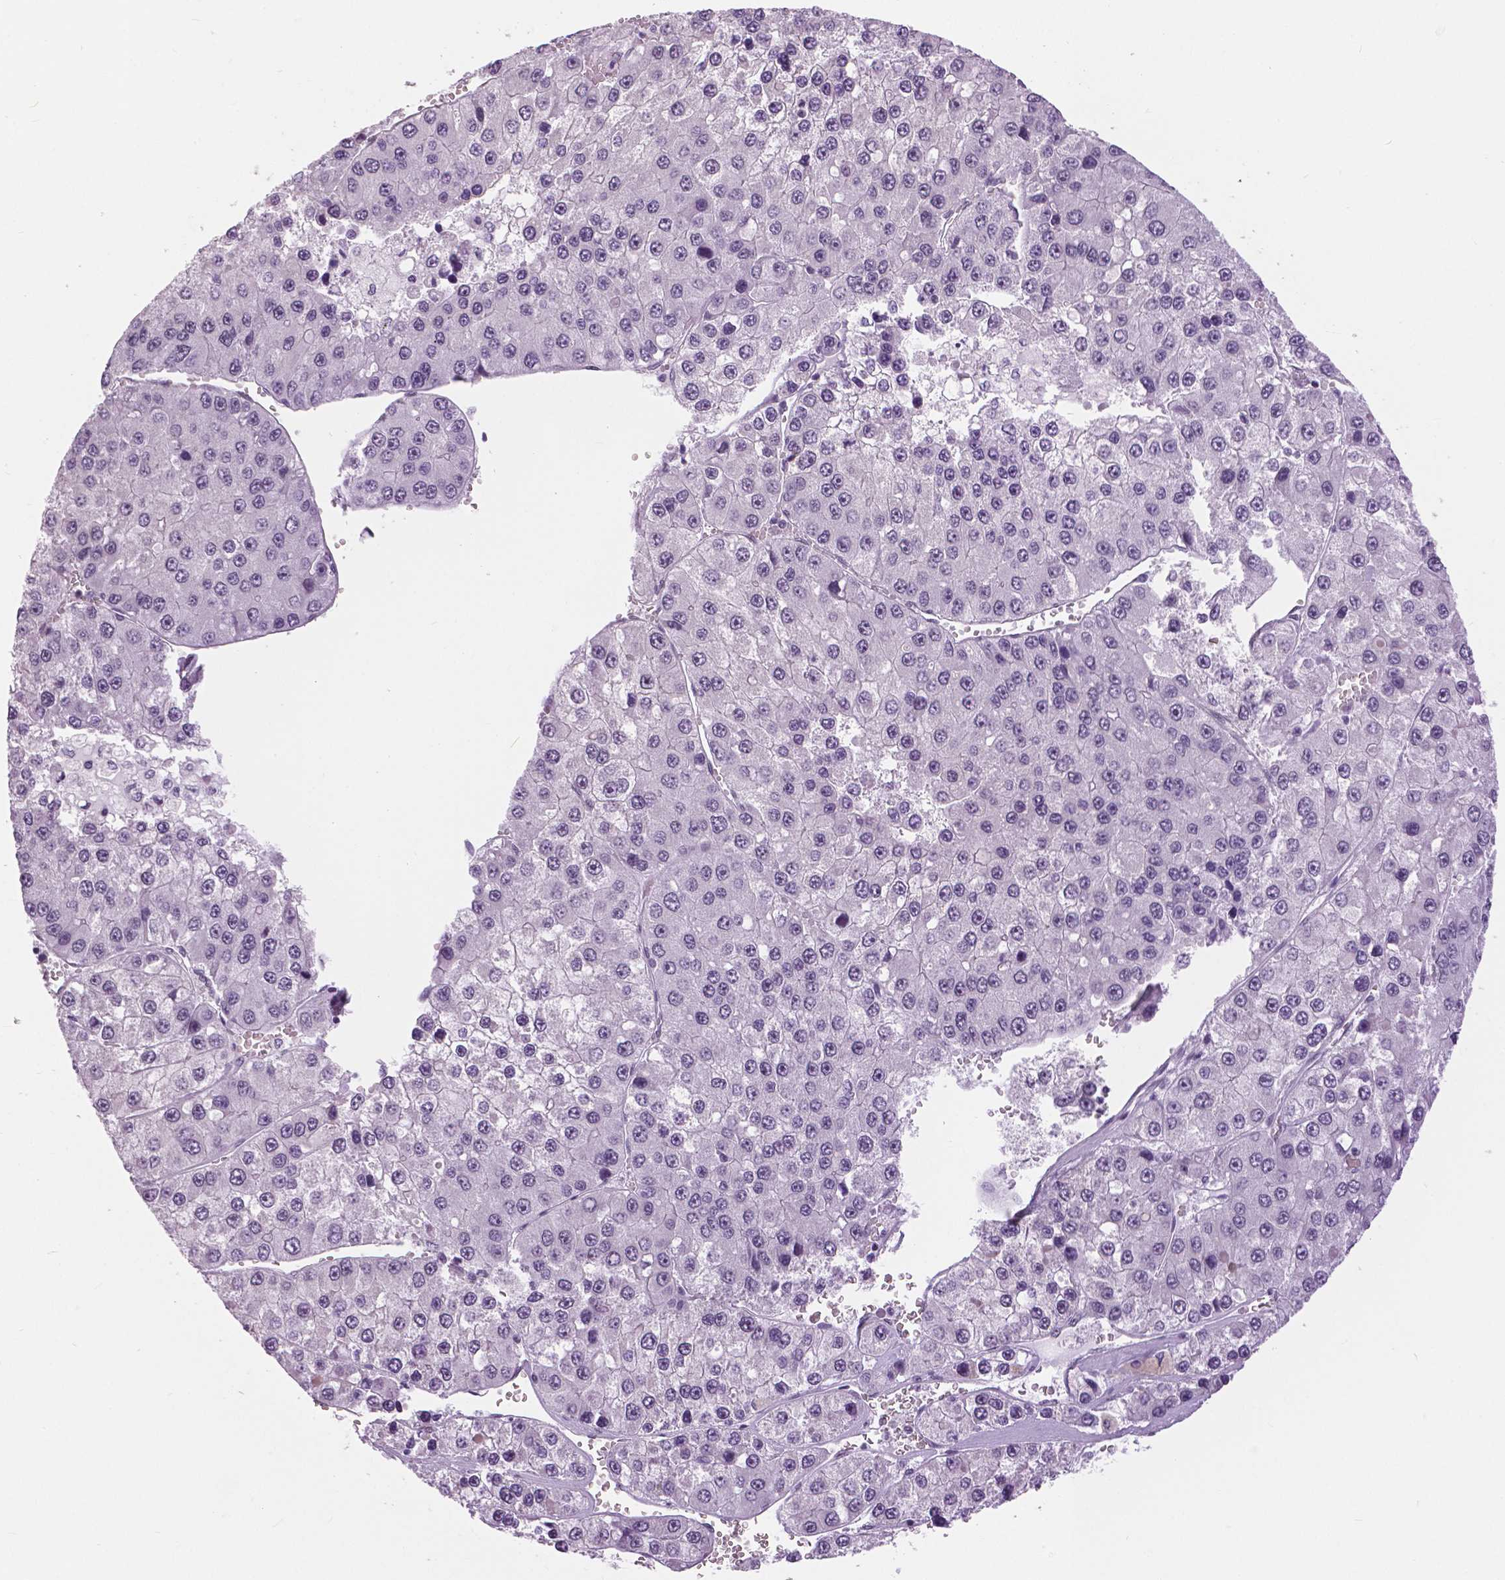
{"staining": {"intensity": "negative", "quantity": "none", "location": "none"}, "tissue": "liver cancer", "cell_type": "Tumor cells", "image_type": "cancer", "snomed": [{"axis": "morphology", "description": "Carcinoma, Hepatocellular, NOS"}, {"axis": "topography", "description": "Liver"}], "caption": "DAB immunohistochemical staining of liver cancer shows no significant staining in tumor cells.", "gene": "MYOM1", "patient": {"sex": "female", "age": 73}}